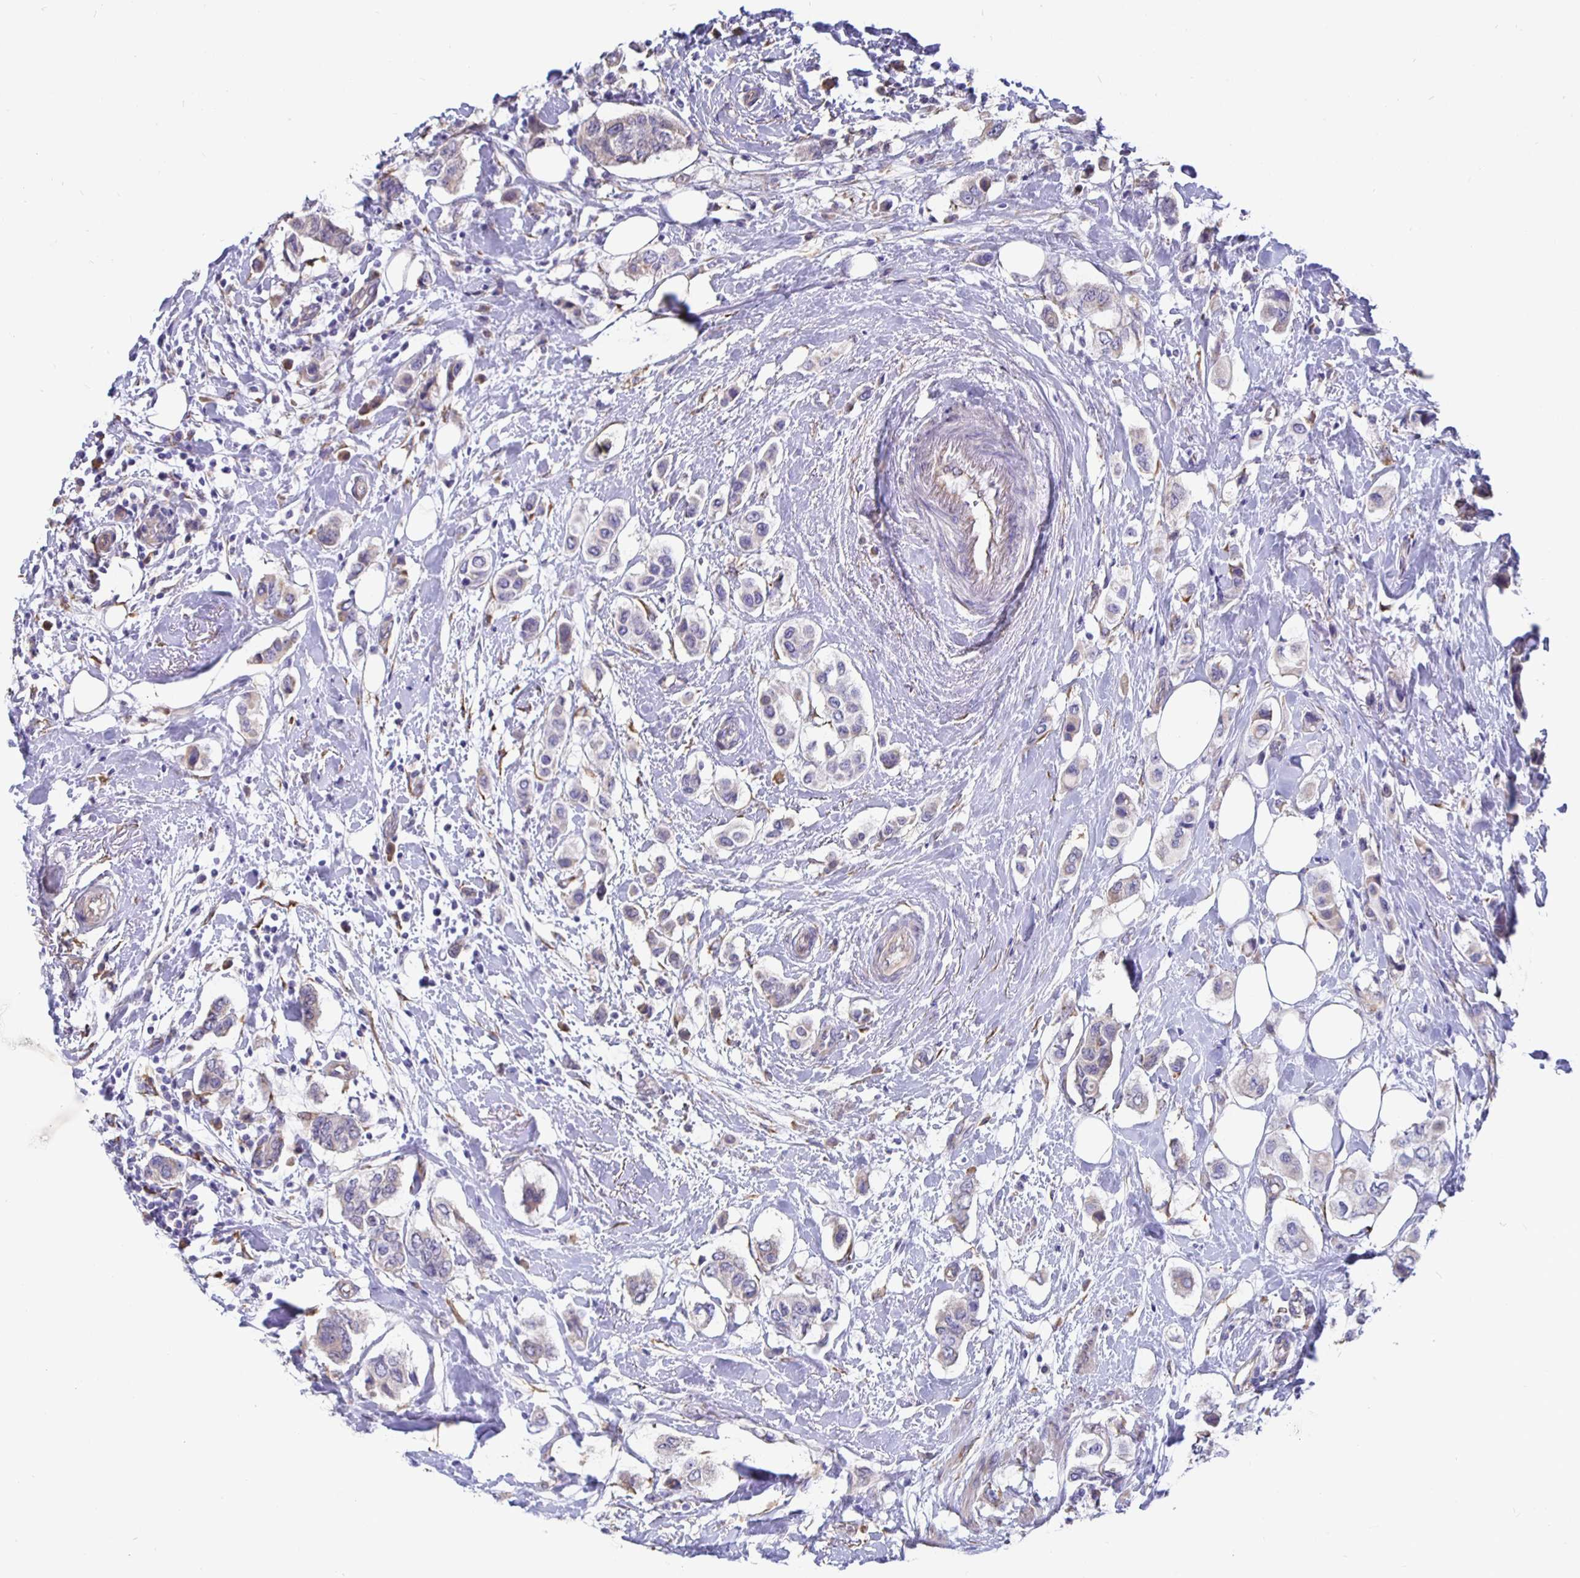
{"staining": {"intensity": "negative", "quantity": "none", "location": "none"}, "tissue": "breast cancer", "cell_type": "Tumor cells", "image_type": "cancer", "snomed": [{"axis": "morphology", "description": "Lobular carcinoma"}, {"axis": "topography", "description": "Breast"}], "caption": "This is an immunohistochemistry (IHC) histopathology image of breast lobular carcinoma. There is no staining in tumor cells.", "gene": "DNAI2", "patient": {"sex": "female", "age": 51}}